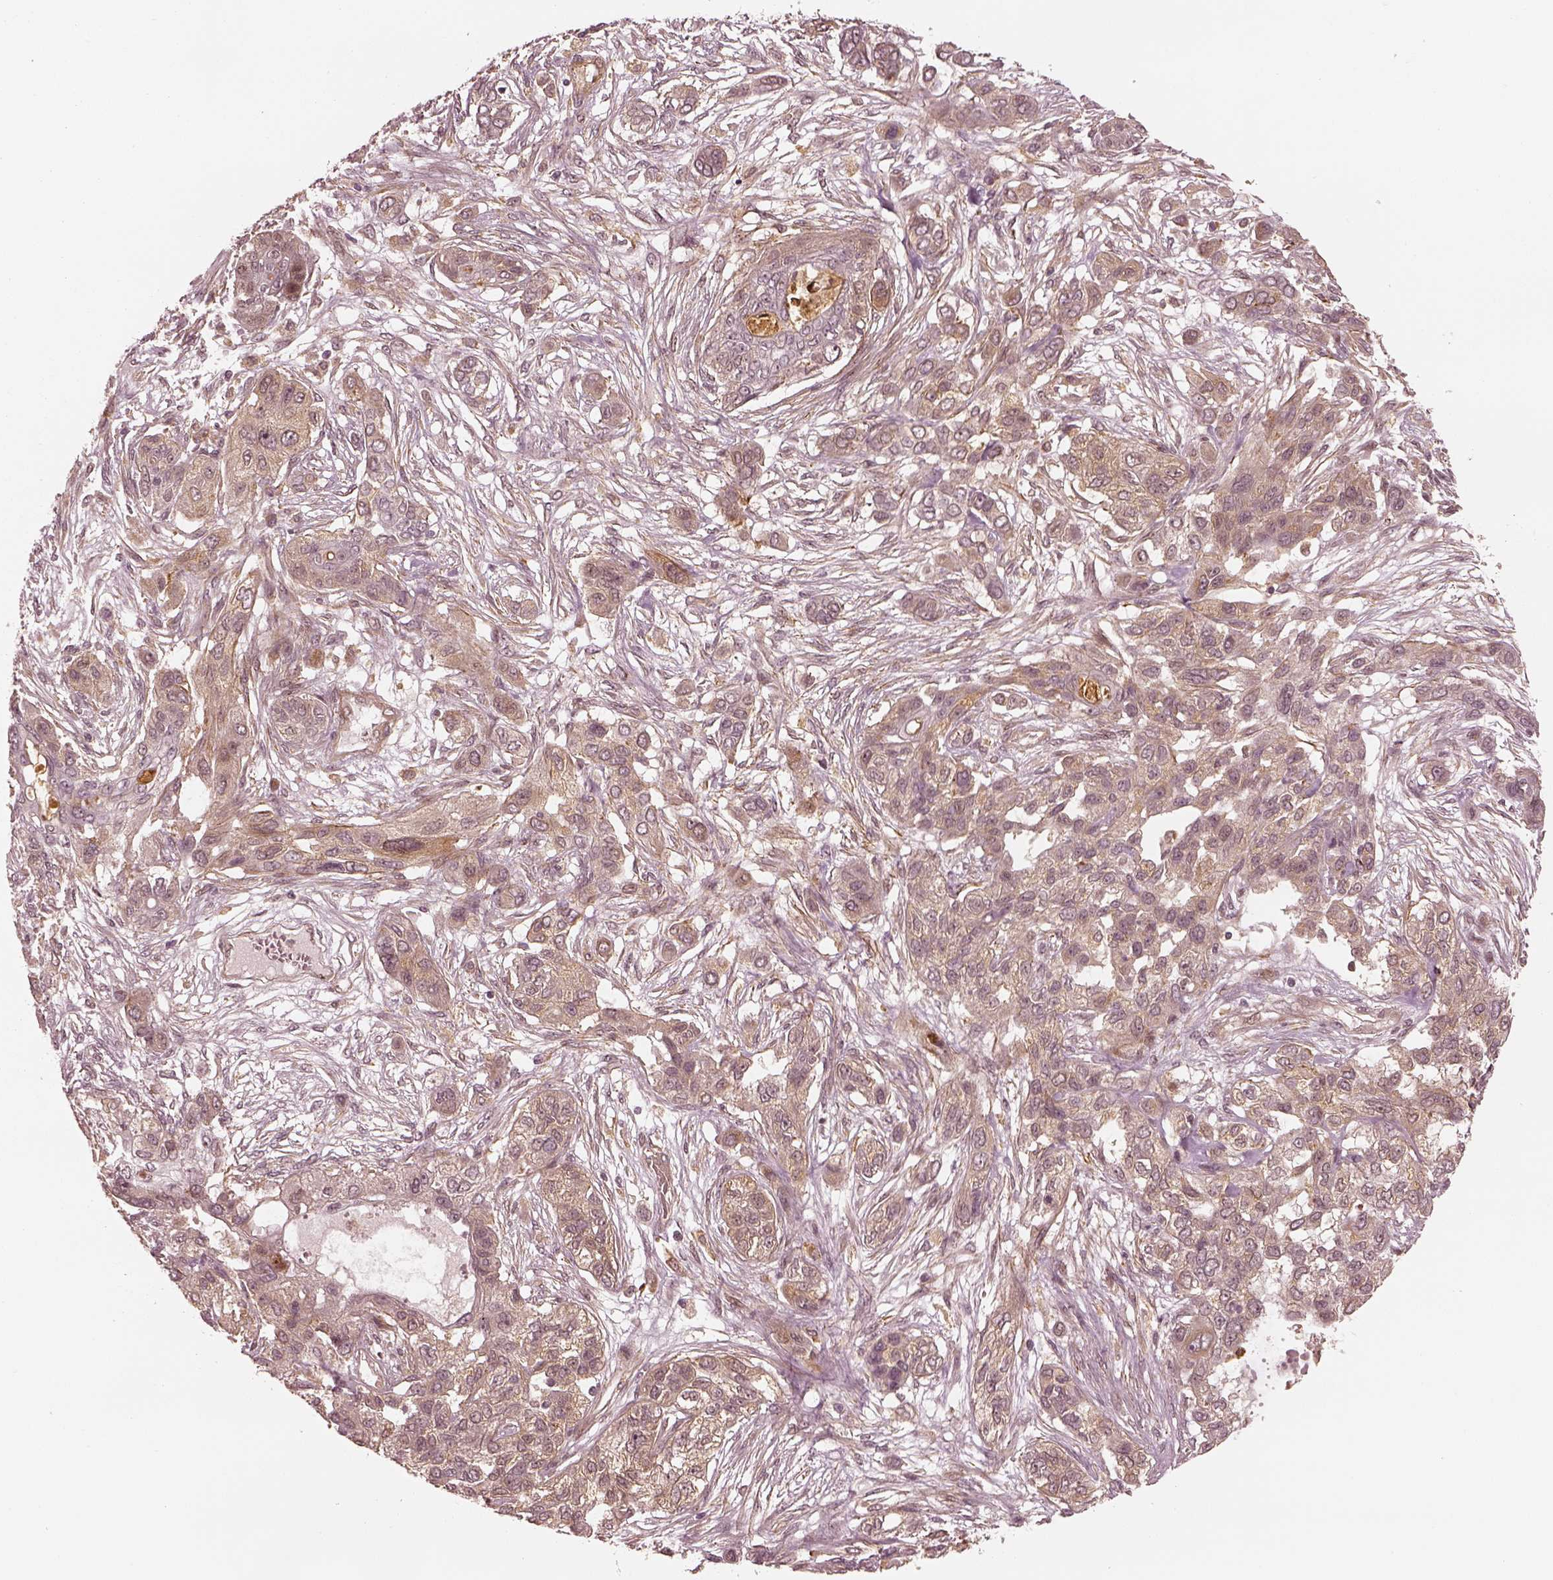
{"staining": {"intensity": "weak", "quantity": ">75%", "location": "cytoplasmic/membranous"}, "tissue": "lung cancer", "cell_type": "Tumor cells", "image_type": "cancer", "snomed": [{"axis": "morphology", "description": "Squamous cell carcinoma, NOS"}, {"axis": "topography", "description": "Lung"}], "caption": "Immunohistochemistry of squamous cell carcinoma (lung) exhibits low levels of weak cytoplasmic/membranous positivity in about >75% of tumor cells.", "gene": "SLC12A9", "patient": {"sex": "female", "age": 70}}